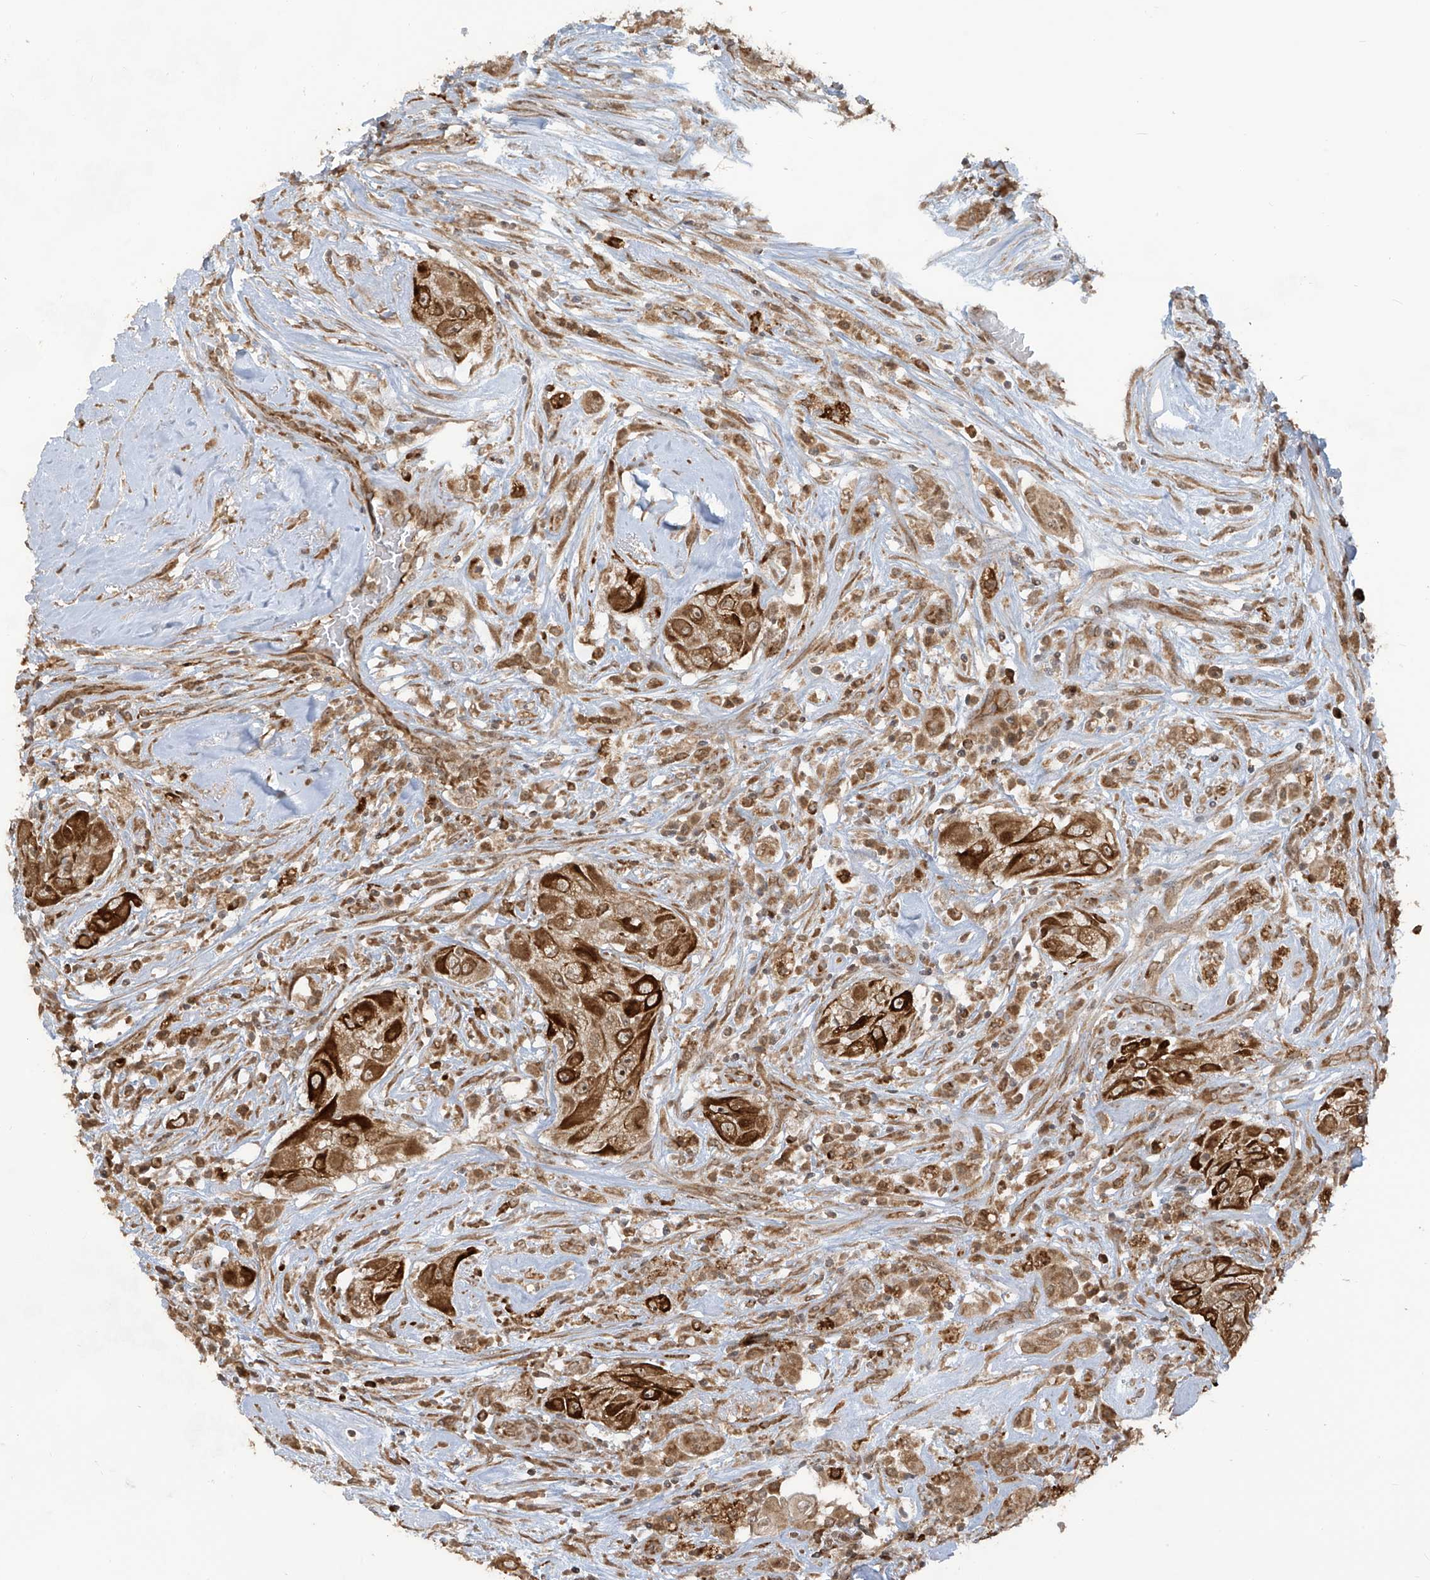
{"staining": {"intensity": "strong", "quantity": ">75%", "location": "cytoplasmic/membranous"}, "tissue": "thyroid cancer", "cell_type": "Tumor cells", "image_type": "cancer", "snomed": [{"axis": "morphology", "description": "Papillary adenocarcinoma, NOS"}, {"axis": "topography", "description": "Thyroid gland"}], "caption": "The image demonstrates a brown stain indicating the presence of a protein in the cytoplasmic/membranous of tumor cells in thyroid cancer (papillary adenocarcinoma).", "gene": "TRIM67", "patient": {"sex": "female", "age": 59}}